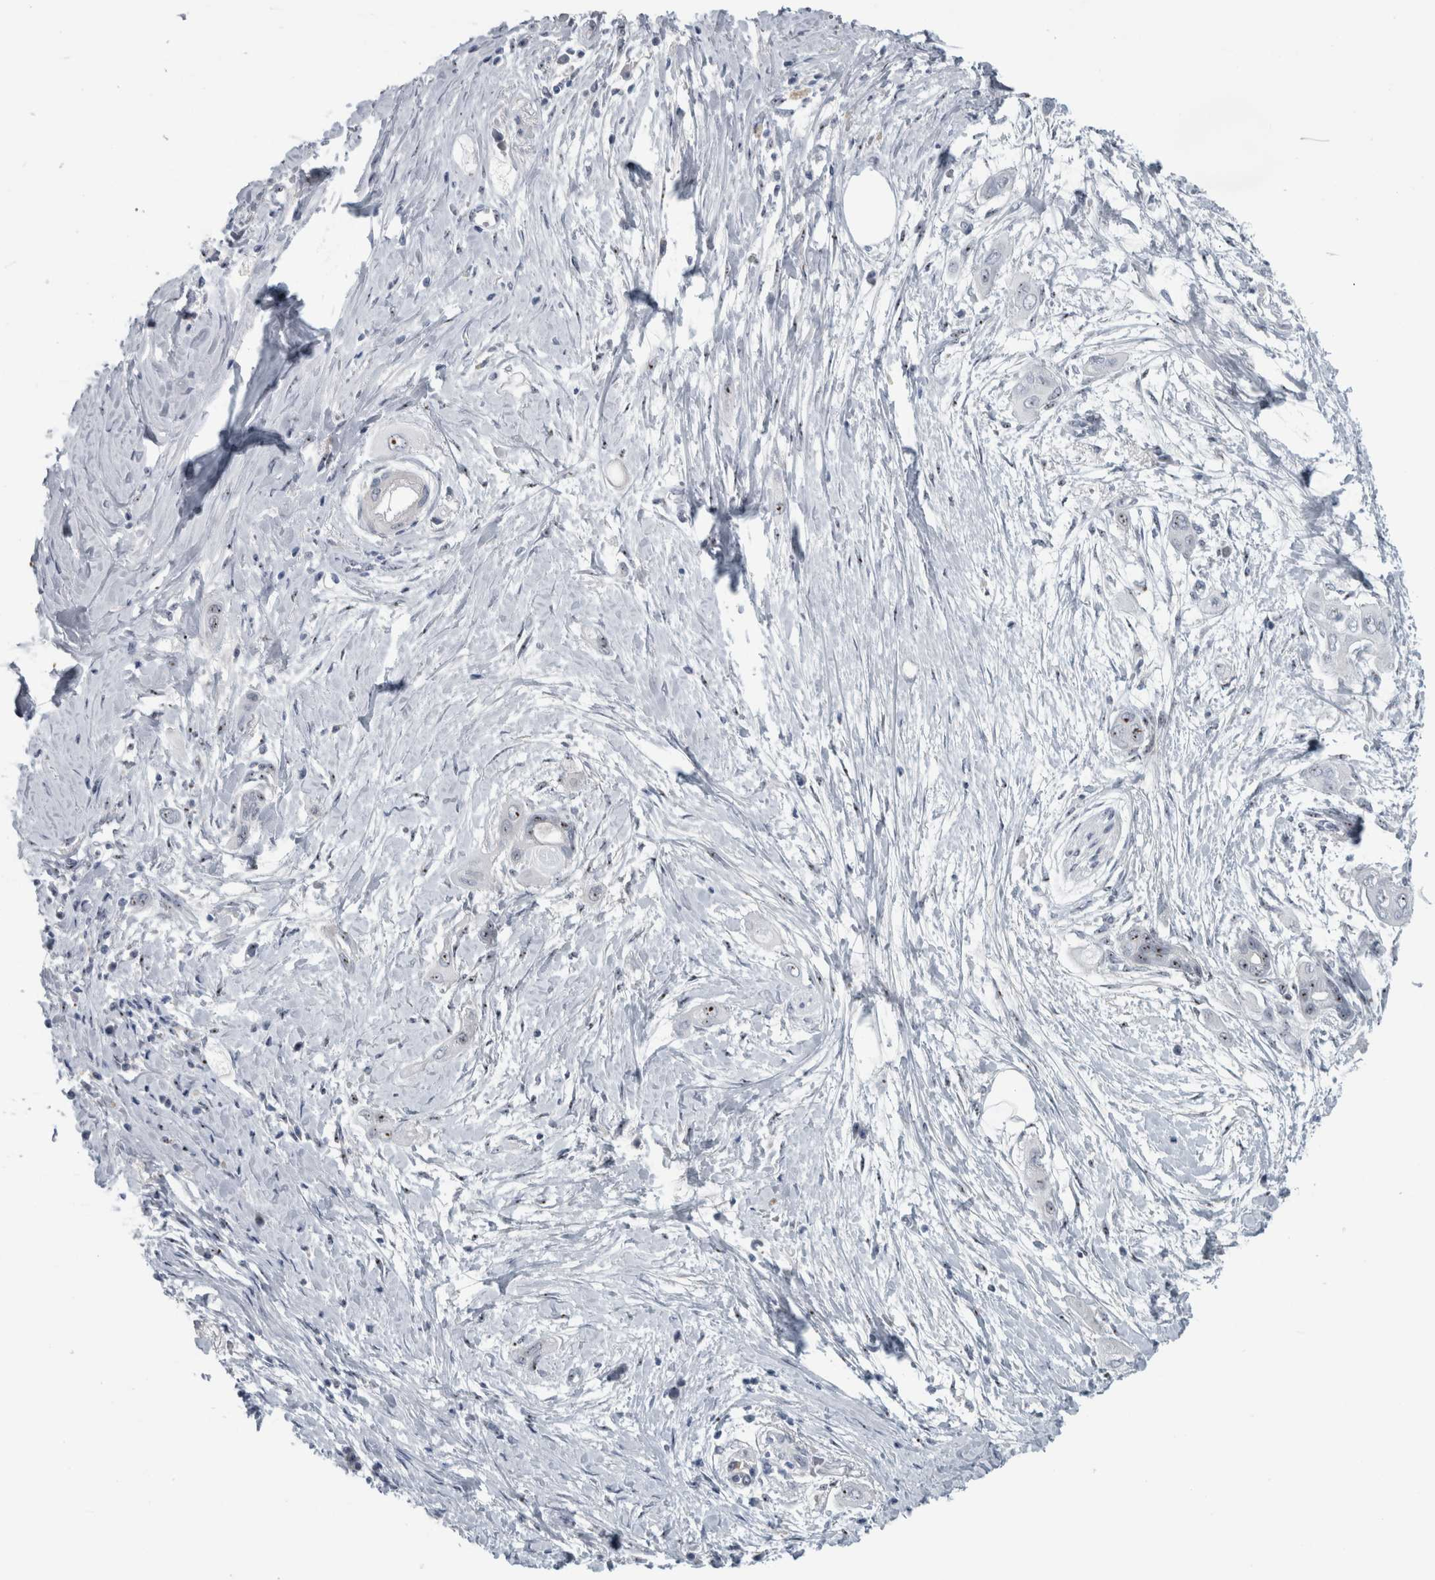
{"staining": {"intensity": "weak", "quantity": "25%-75%", "location": "nuclear"}, "tissue": "pancreatic cancer", "cell_type": "Tumor cells", "image_type": "cancer", "snomed": [{"axis": "morphology", "description": "Adenocarcinoma, NOS"}, {"axis": "topography", "description": "Pancreas"}], "caption": "Adenocarcinoma (pancreatic) stained for a protein (brown) displays weak nuclear positive positivity in approximately 25%-75% of tumor cells.", "gene": "UTP6", "patient": {"sex": "male", "age": 59}}